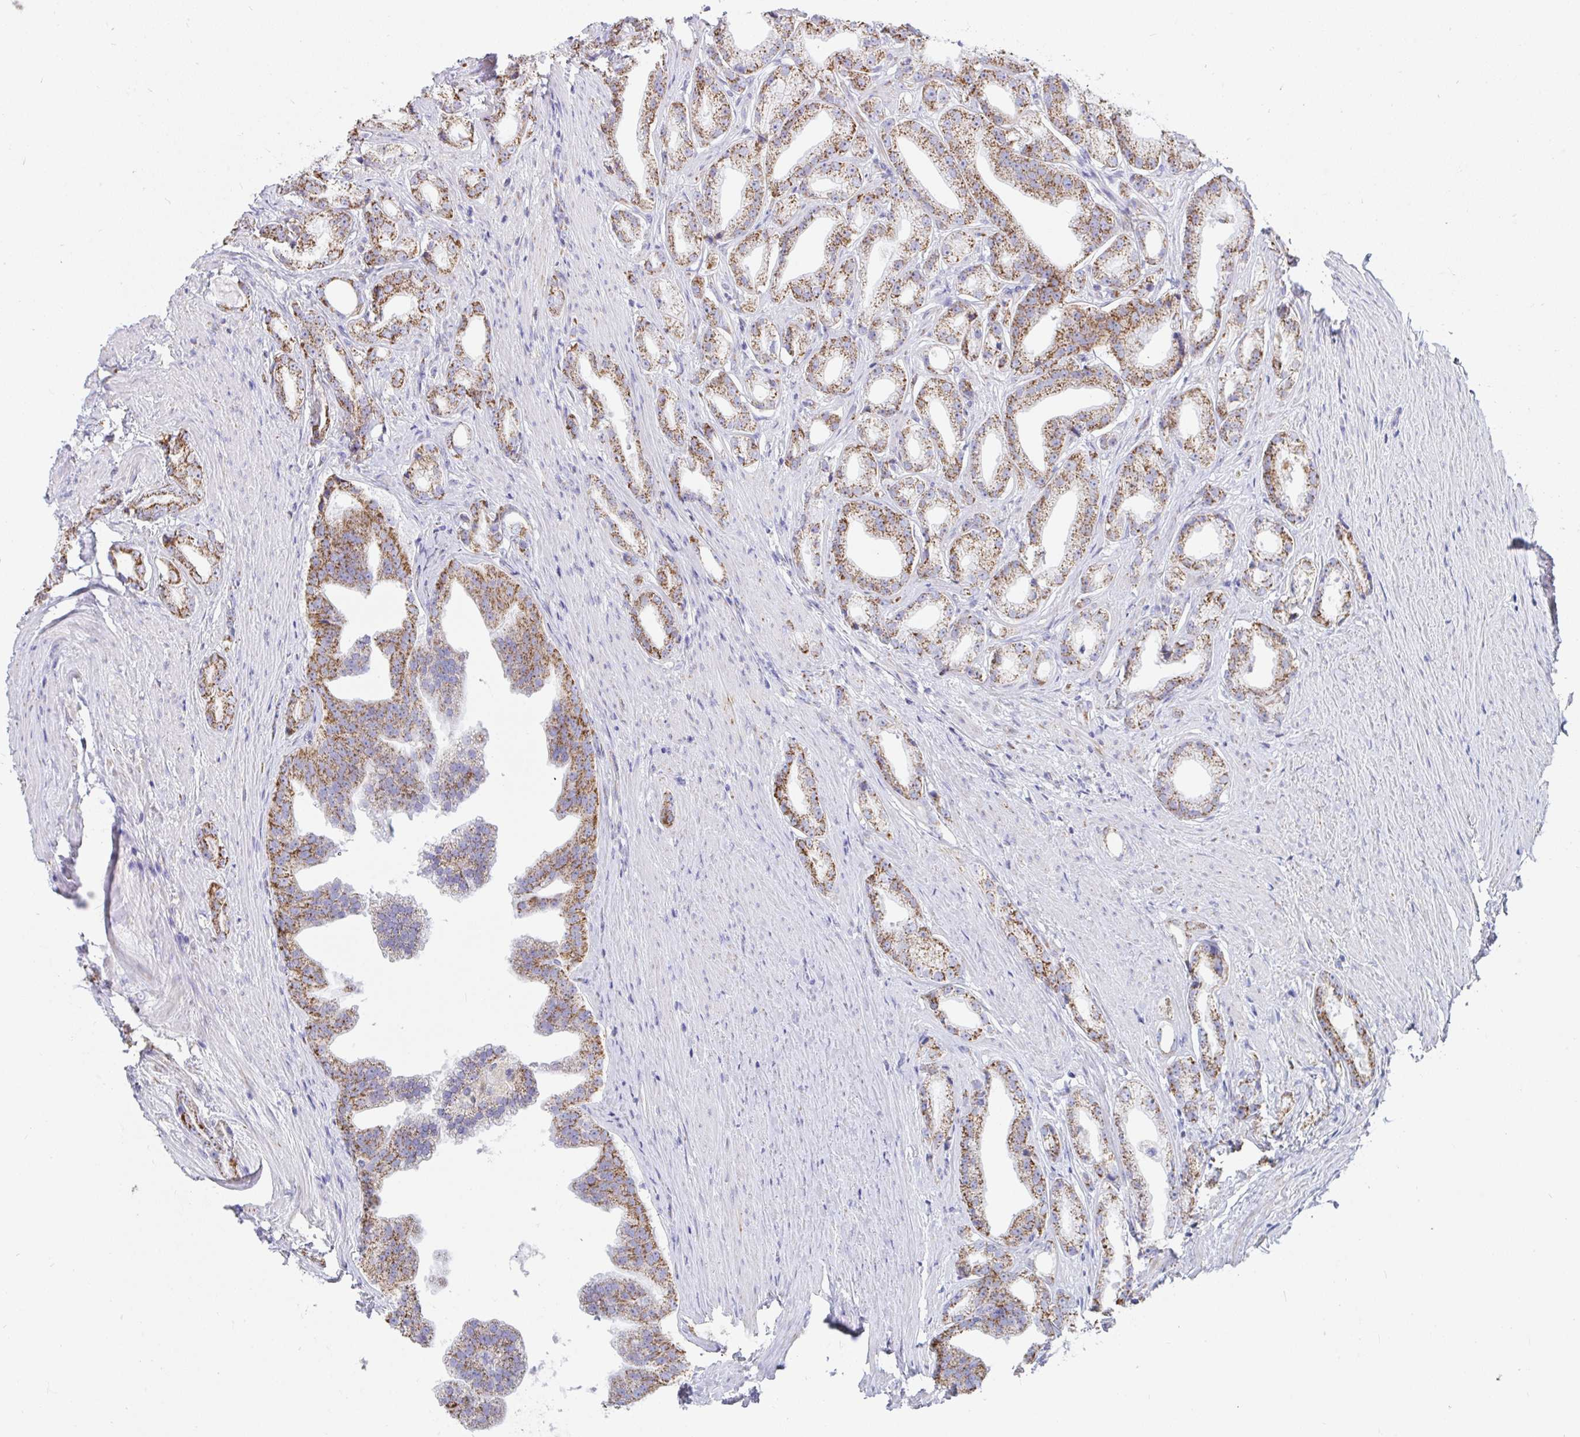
{"staining": {"intensity": "moderate", "quantity": ">75%", "location": "cytoplasmic/membranous"}, "tissue": "prostate cancer", "cell_type": "Tumor cells", "image_type": "cancer", "snomed": [{"axis": "morphology", "description": "Adenocarcinoma, Low grade"}, {"axis": "topography", "description": "Prostate"}], "caption": "Prostate cancer (adenocarcinoma (low-grade)) stained with DAB IHC displays medium levels of moderate cytoplasmic/membranous expression in approximately >75% of tumor cells.", "gene": "AIFM1", "patient": {"sex": "male", "age": 65}}